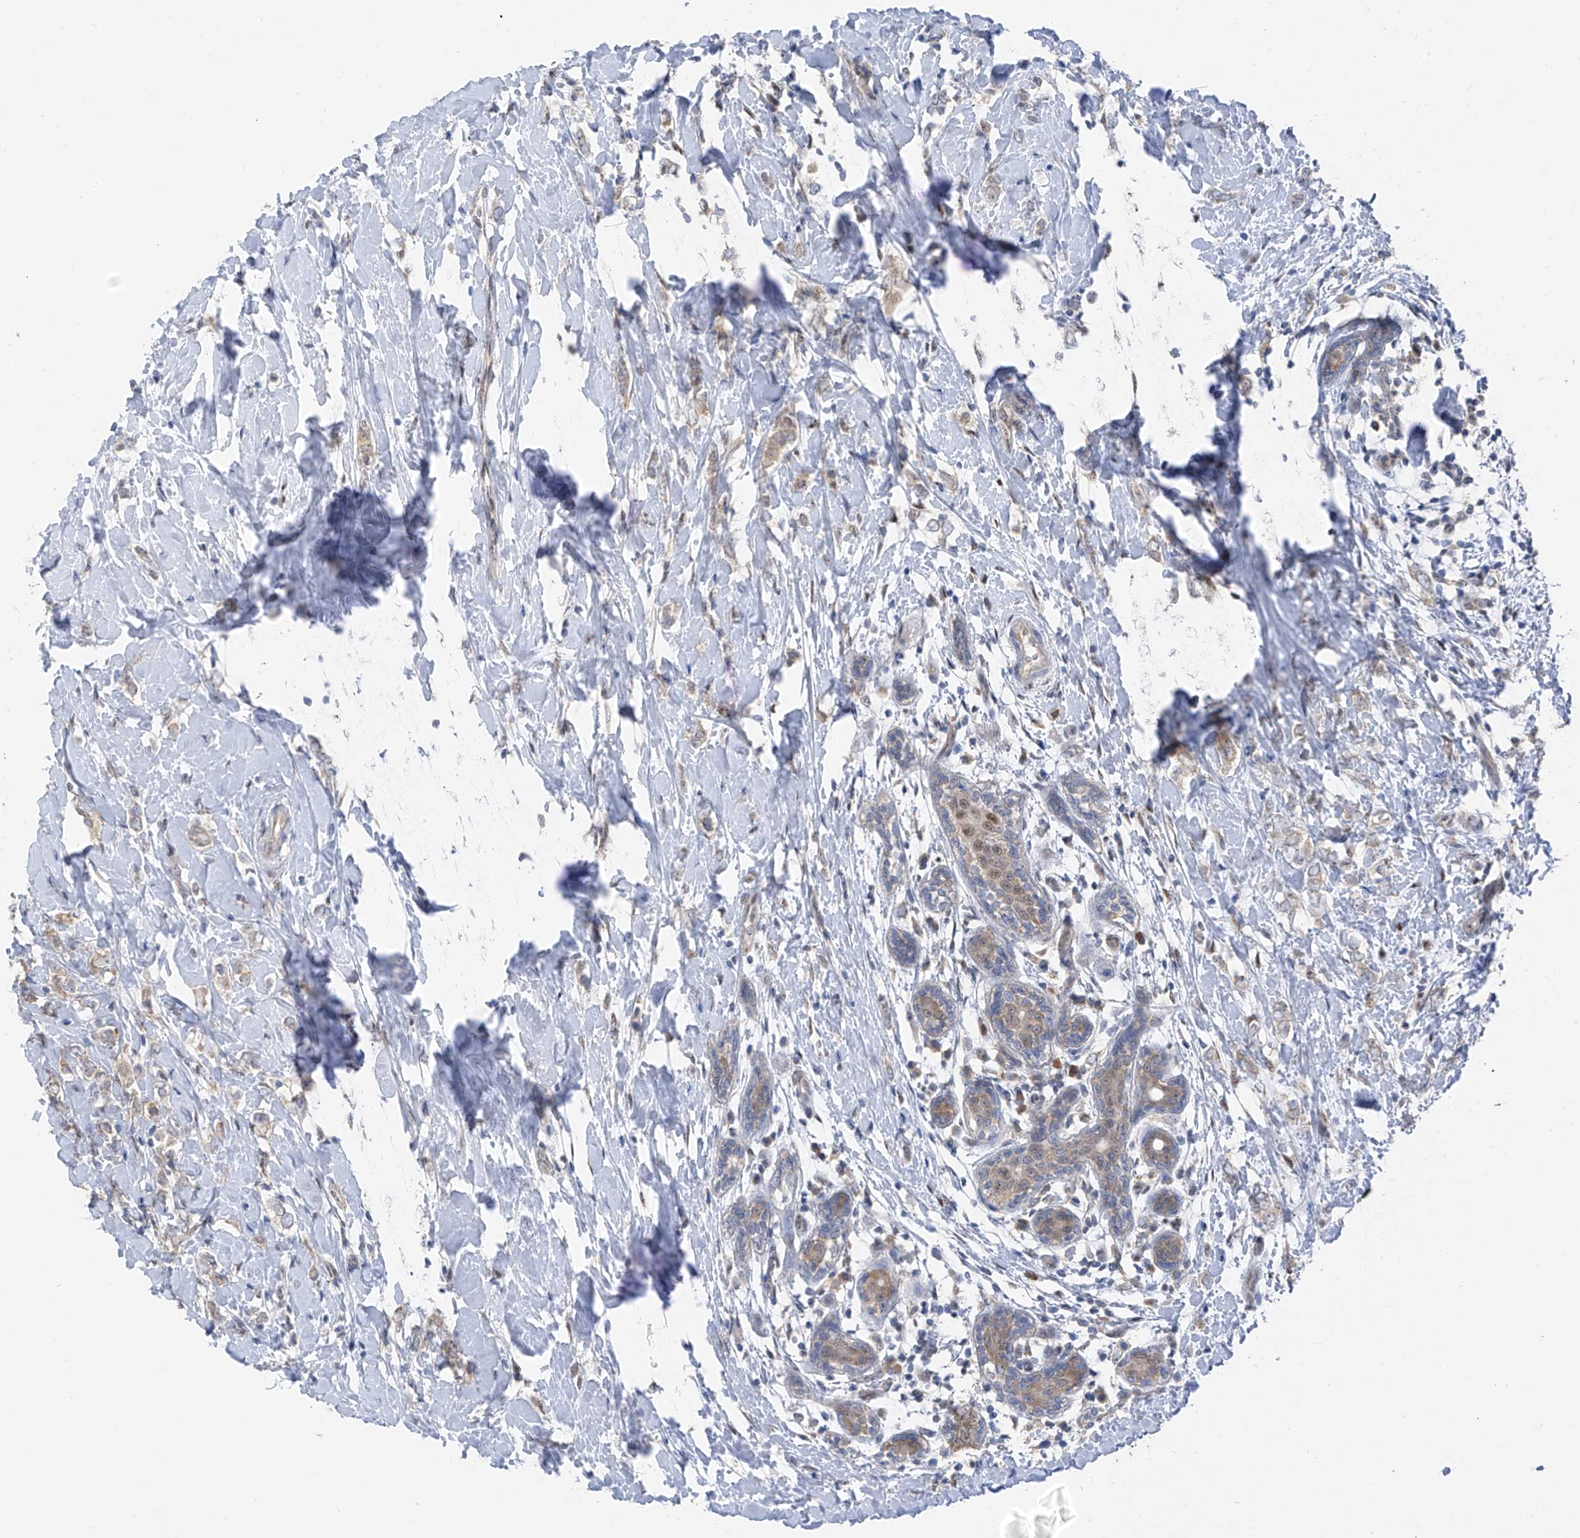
{"staining": {"intensity": "weak", "quantity": "25%-75%", "location": "cytoplasmic/membranous"}, "tissue": "breast cancer", "cell_type": "Tumor cells", "image_type": "cancer", "snomed": [{"axis": "morphology", "description": "Normal tissue, NOS"}, {"axis": "morphology", "description": "Lobular carcinoma"}, {"axis": "topography", "description": "Breast"}], "caption": "This micrograph shows IHC staining of lobular carcinoma (breast), with low weak cytoplasmic/membranous expression in approximately 25%-75% of tumor cells.", "gene": "RPL4", "patient": {"sex": "female", "age": 47}}